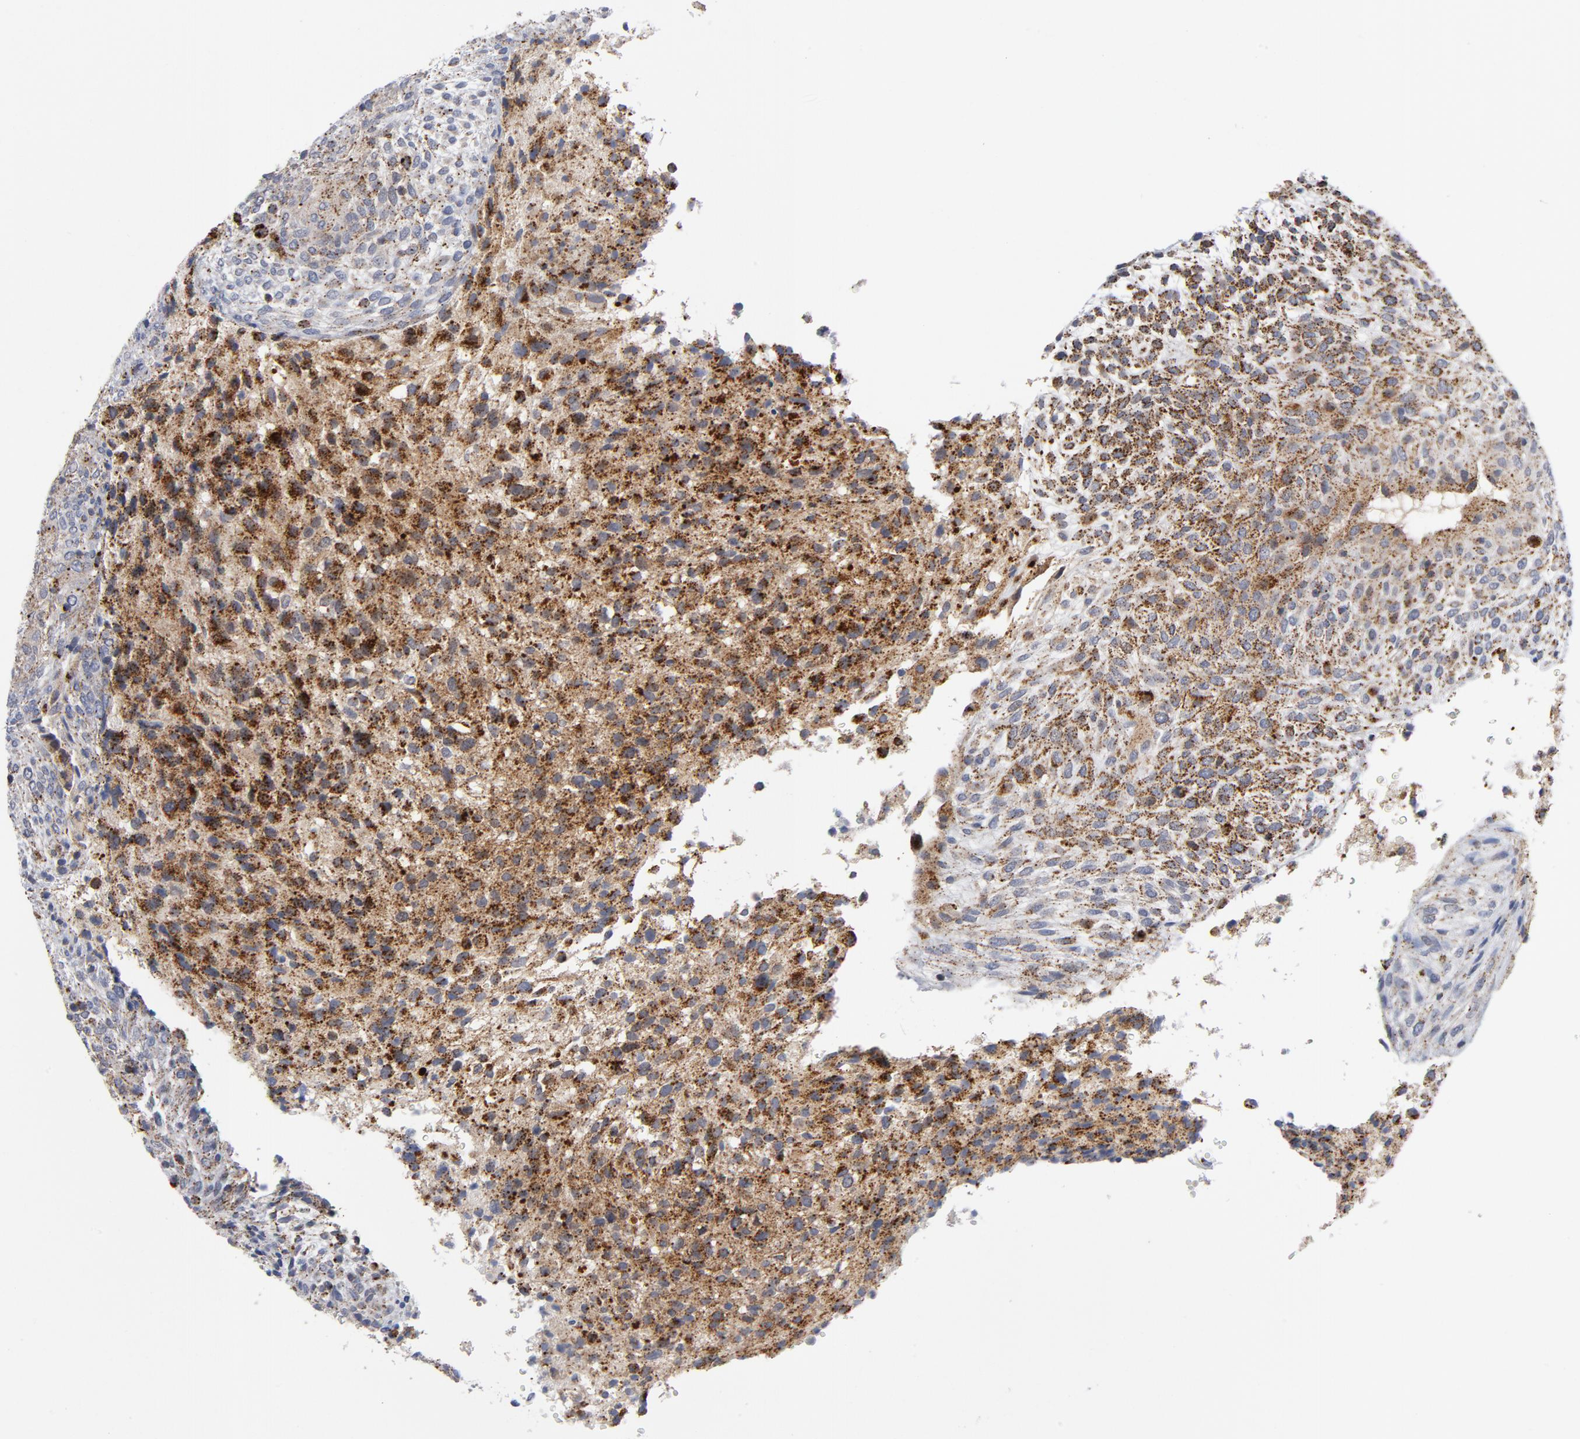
{"staining": {"intensity": "moderate", "quantity": "25%-75%", "location": "cytoplasmic/membranous"}, "tissue": "glioma", "cell_type": "Tumor cells", "image_type": "cancer", "snomed": [{"axis": "morphology", "description": "Glioma, malignant, High grade"}, {"axis": "topography", "description": "Cerebral cortex"}], "caption": "DAB (3,3'-diaminobenzidine) immunohistochemical staining of glioma displays moderate cytoplasmic/membranous protein staining in about 25%-75% of tumor cells.", "gene": "AKT2", "patient": {"sex": "female", "age": 55}}